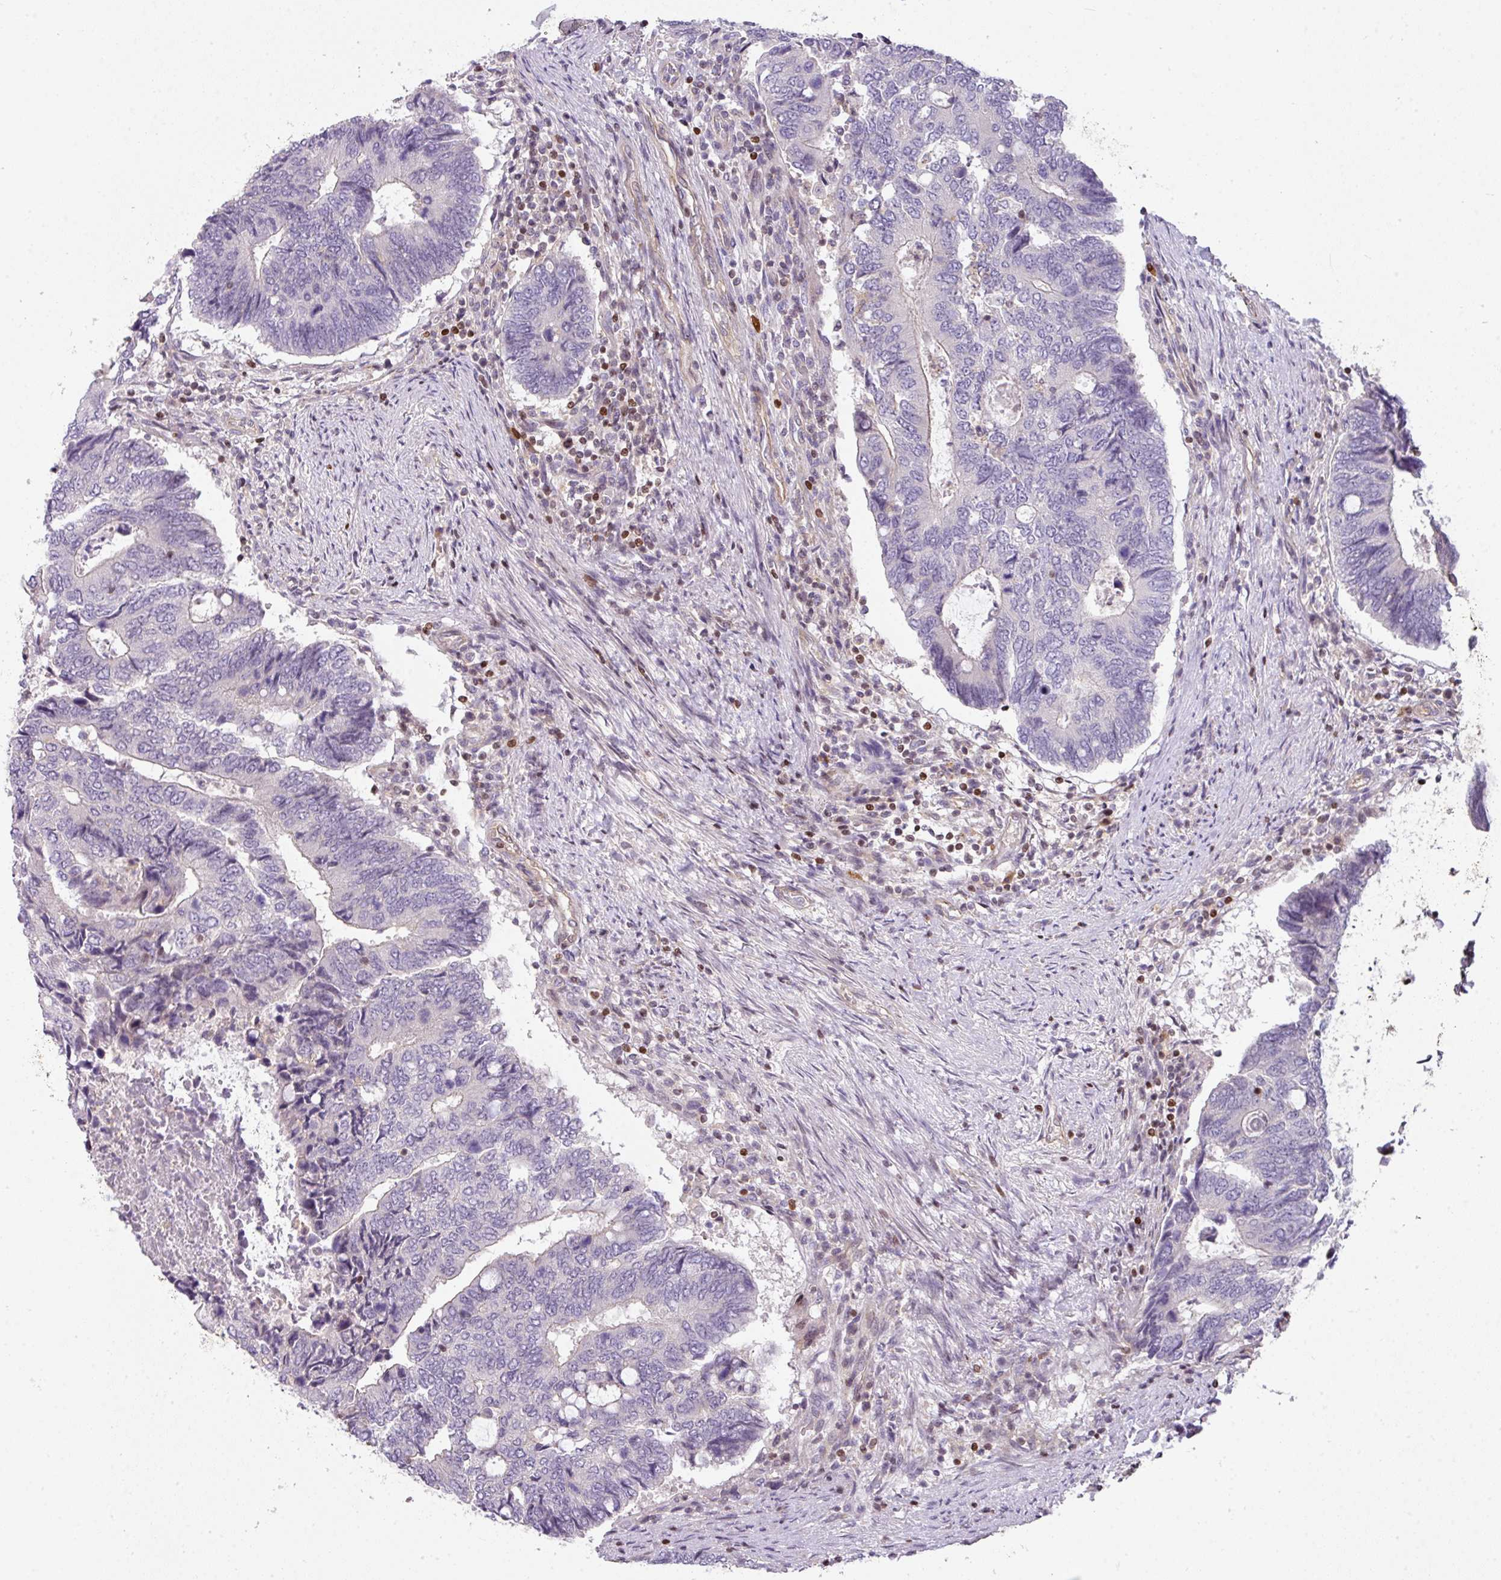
{"staining": {"intensity": "negative", "quantity": "none", "location": "none"}, "tissue": "colorectal cancer", "cell_type": "Tumor cells", "image_type": "cancer", "snomed": [{"axis": "morphology", "description": "Adenocarcinoma, NOS"}, {"axis": "topography", "description": "Colon"}], "caption": "Tumor cells show no significant positivity in adenocarcinoma (colorectal). (DAB (3,3'-diaminobenzidine) IHC, high magnification).", "gene": "STAT5A", "patient": {"sex": "male", "age": 87}}